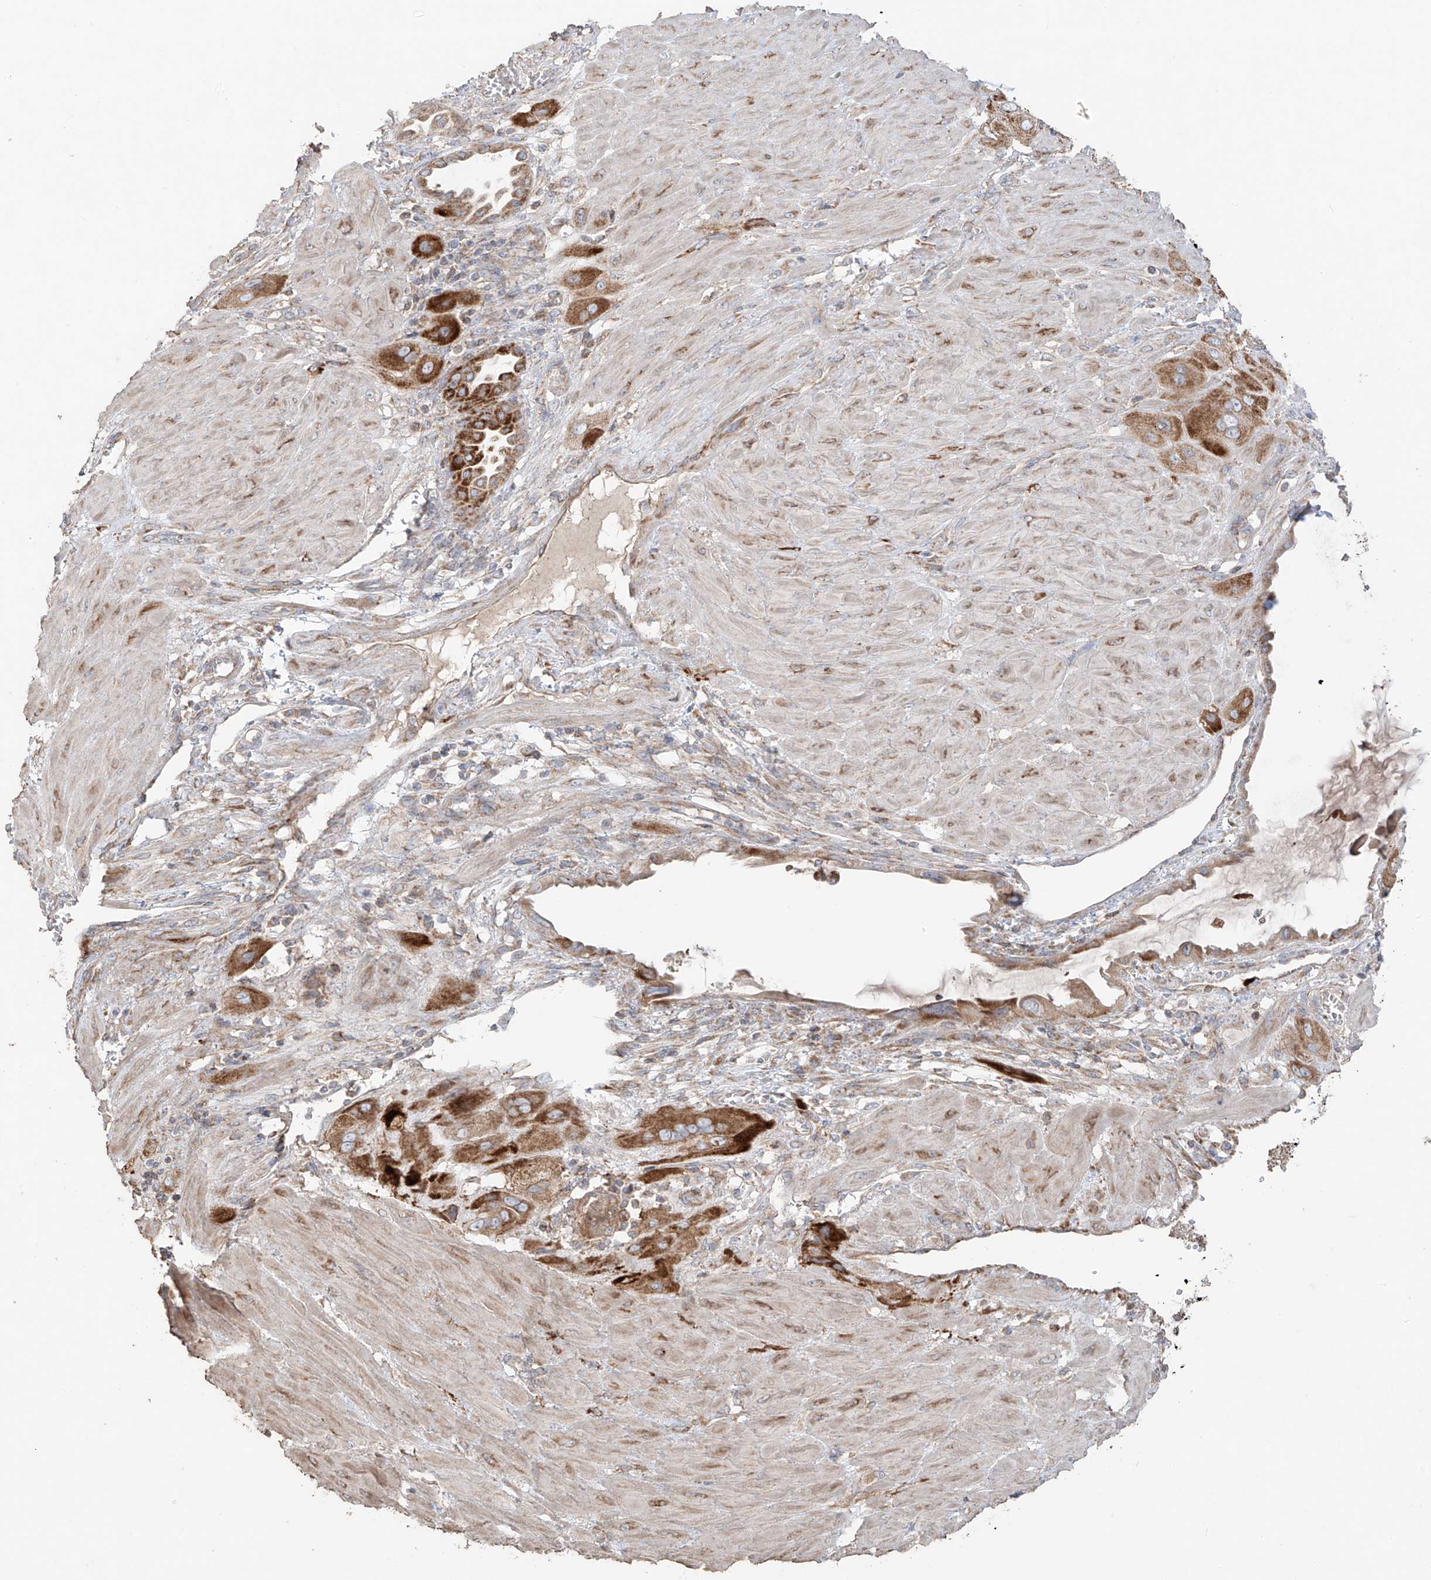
{"staining": {"intensity": "strong", "quantity": ">75%", "location": "cytoplasmic/membranous"}, "tissue": "cervical cancer", "cell_type": "Tumor cells", "image_type": "cancer", "snomed": [{"axis": "morphology", "description": "Squamous cell carcinoma, NOS"}, {"axis": "topography", "description": "Cervix"}], "caption": "Protein staining by immunohistochemistry exhibits strong cytoplasmic/membranous positivity in about >75% of tumor cells in cervical squamous cell carcinoma.", "gene": "COLGALT2", "patient": {"sex": "female", "age": 34}}